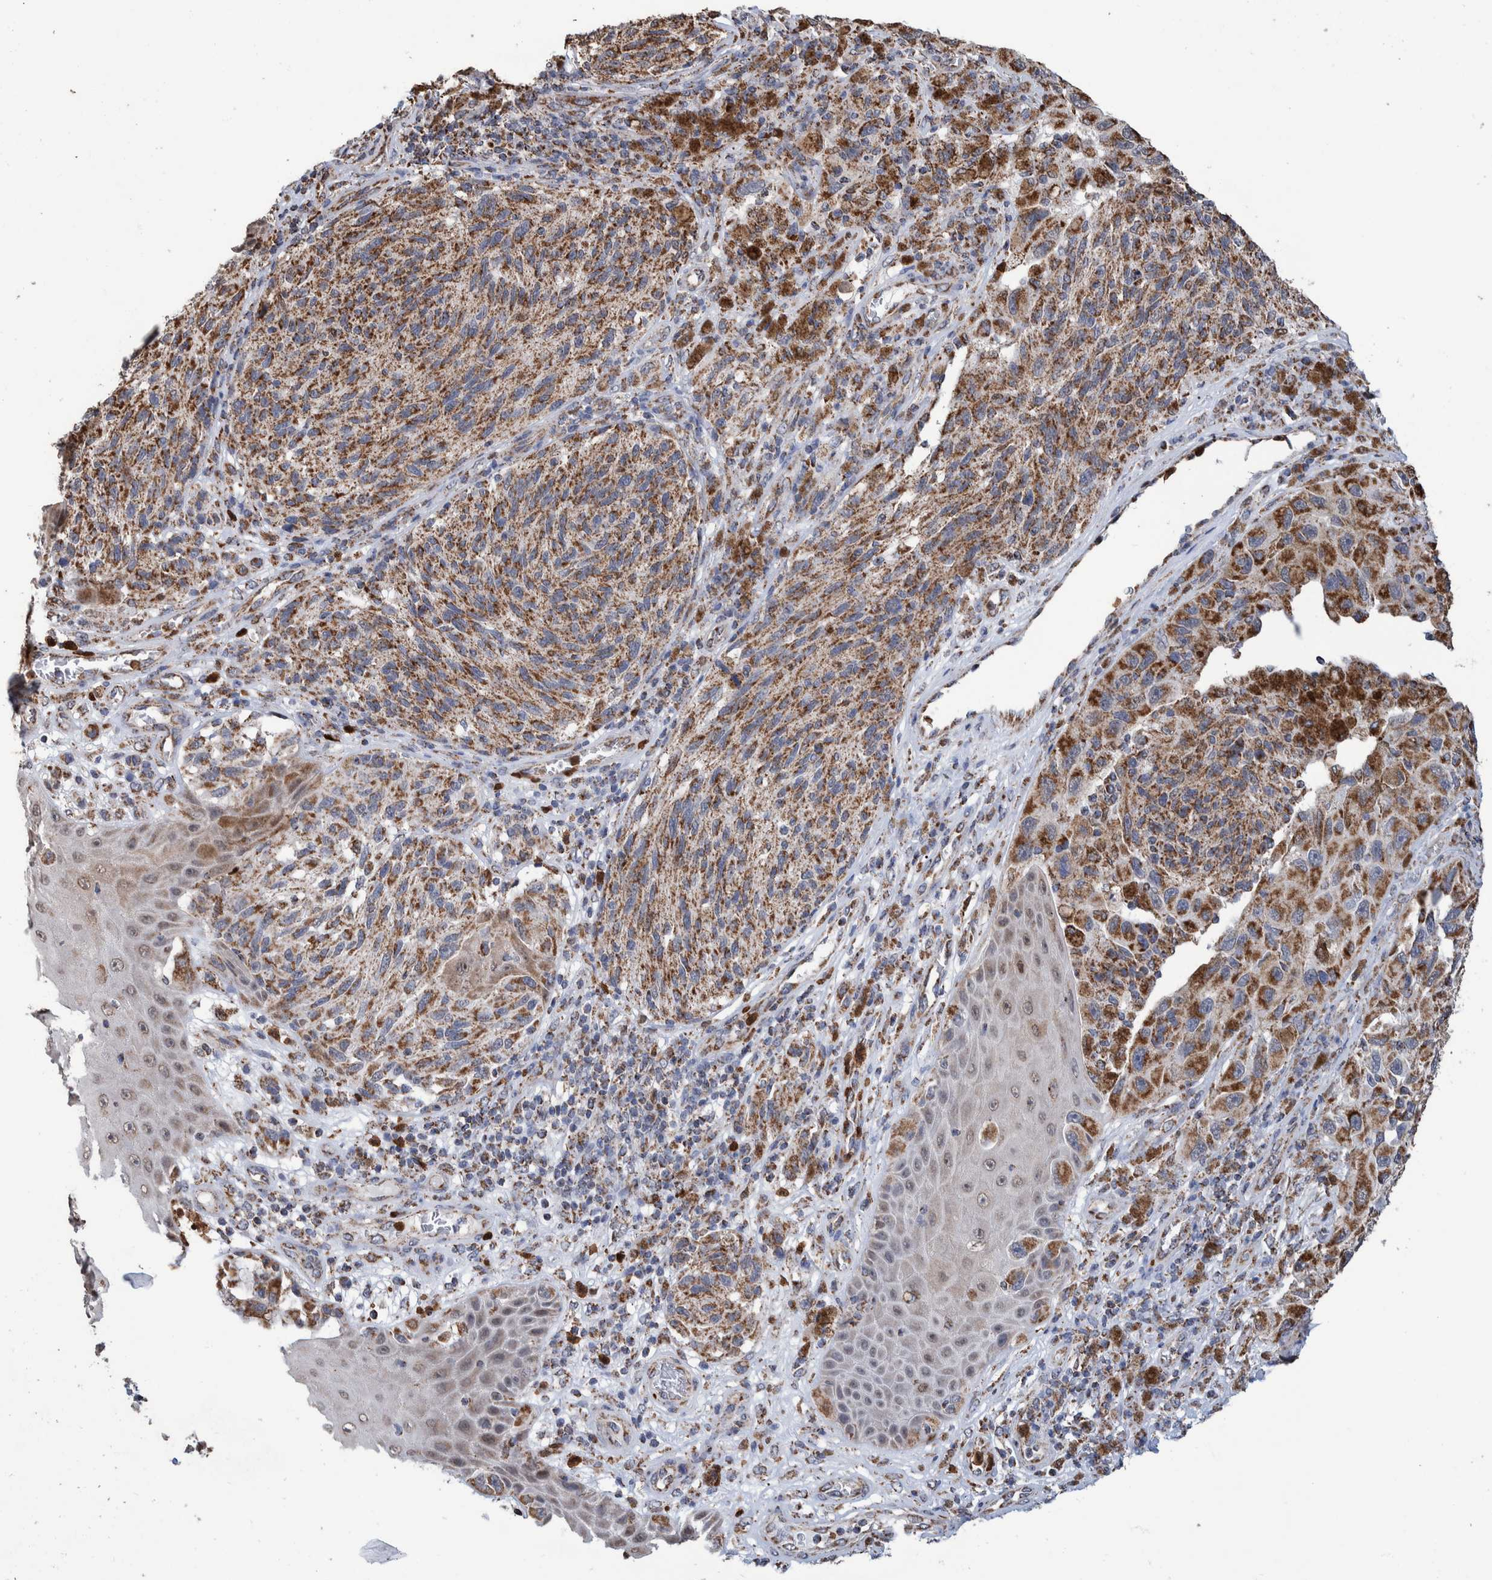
{"staining": {"intensity": "moderate", "quantity": ">75%", "location": "cytoplasmic/membranous"}, "tissue": "melanoma", "cell_type": "Tumor cells", "image_type": "cancer", "snomed": [{"axis": "morphology", "description": "Malignant melanoma, NOS"}, {"axis": "topography", "description": "Skin"}], "caption": "Protein expression analysis of human malignant melanoma reveals moderate cytoplasmic/membranous expression in about >75% of tumor cells.", "gene": "DECR1", "patient": {"sex": "female", "age": 73}}